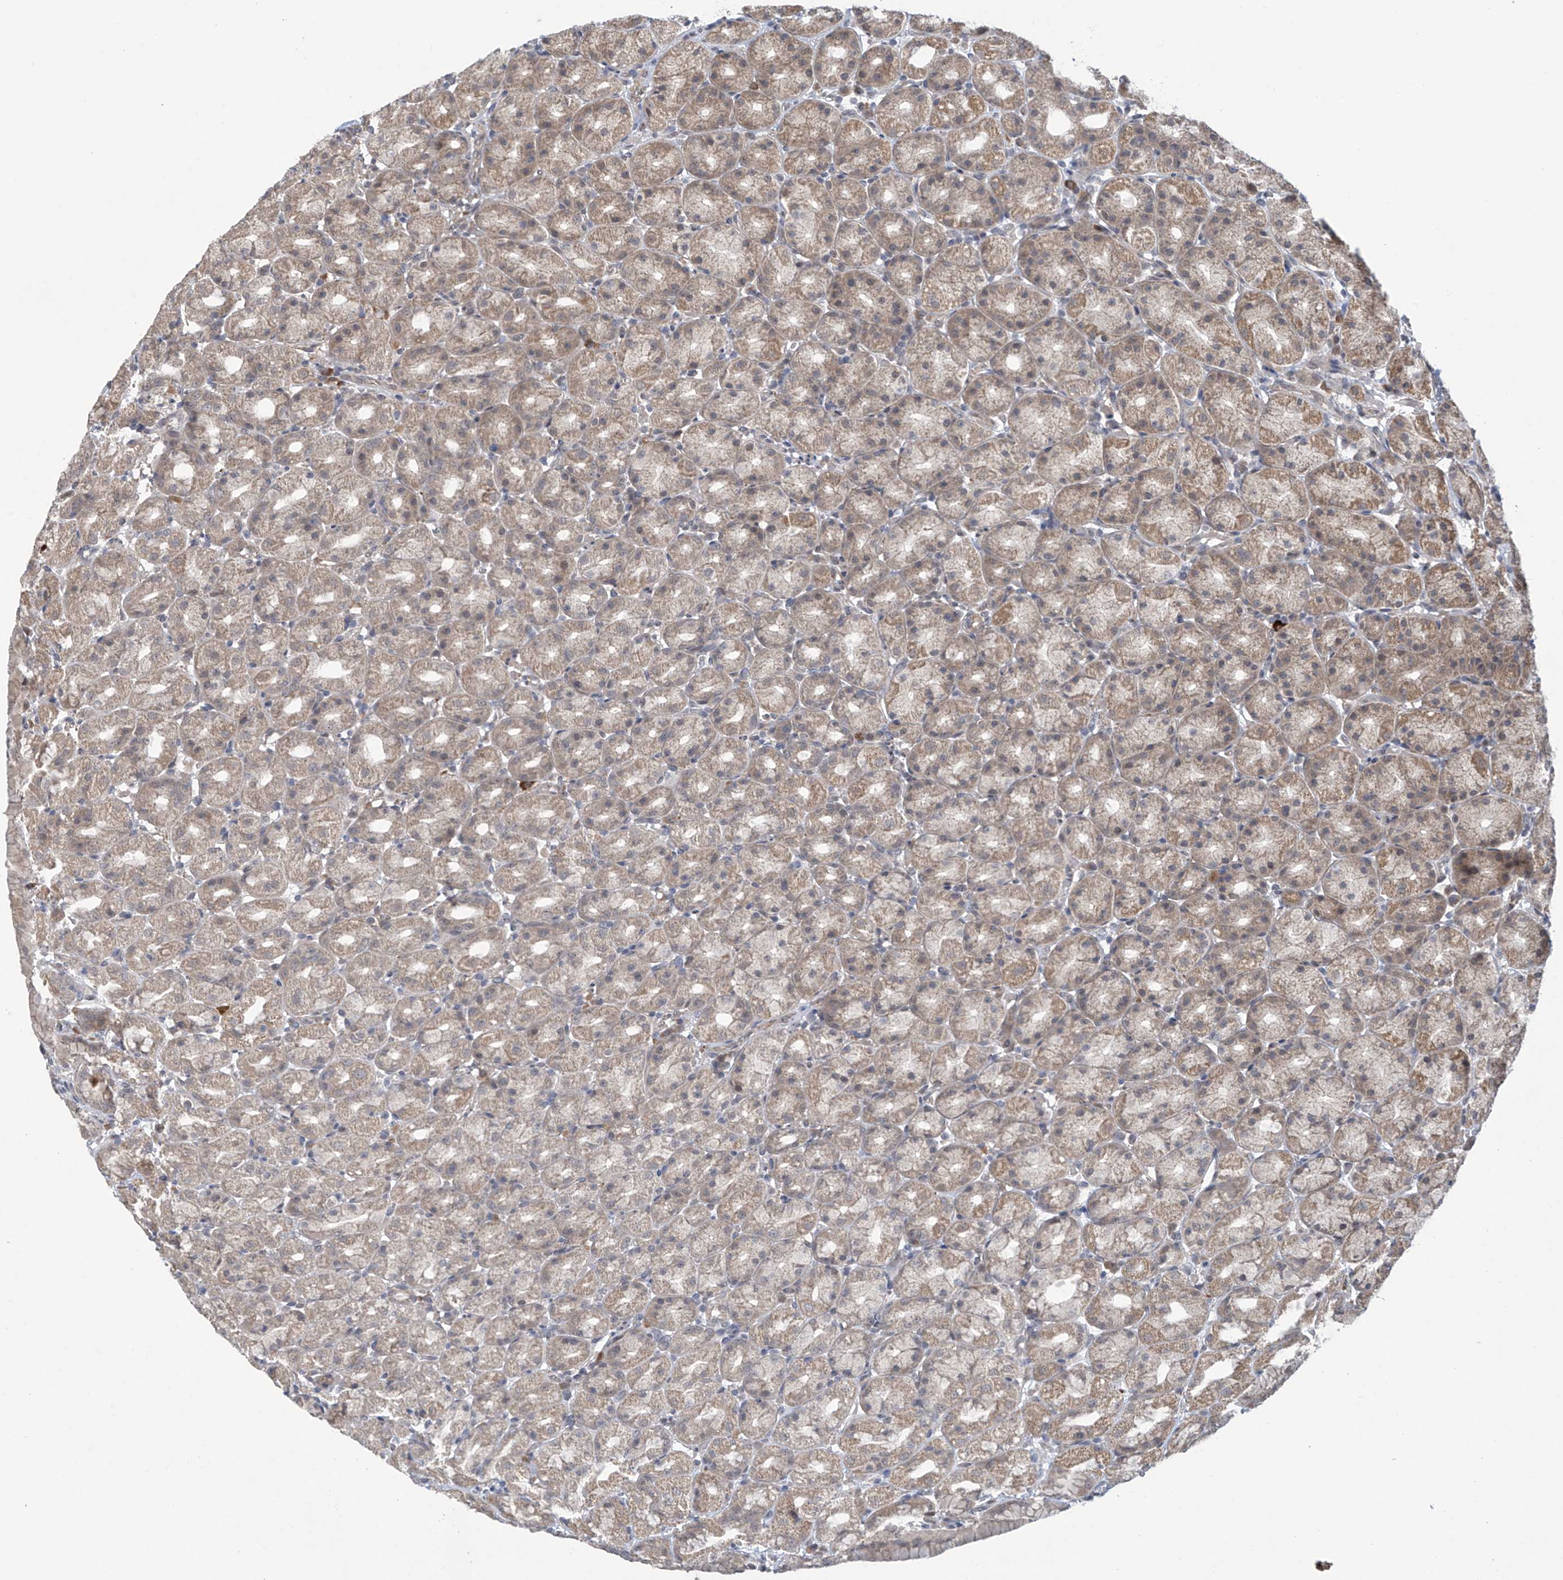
{"staining": {"intensity": "weak", "quantity": ">75%", "location": "cytoplasmic/membranous"}, "tissue": "stomach", "cell_type": "Glandular cells", "image_type": "normal", "snomed": [{"axis": "morphology", "description": "Normal tissue, NOS"}, {"axis": "topography", "description": "Stomach, upper"}], "caption": "This is an image of immunohistochemistry staining of normal stomach, which shows weak expression in the cytoplasmic/membranous of glandular cells.", "gene": "ABHD13", "patient": {"sex": "male", "age": 68}}